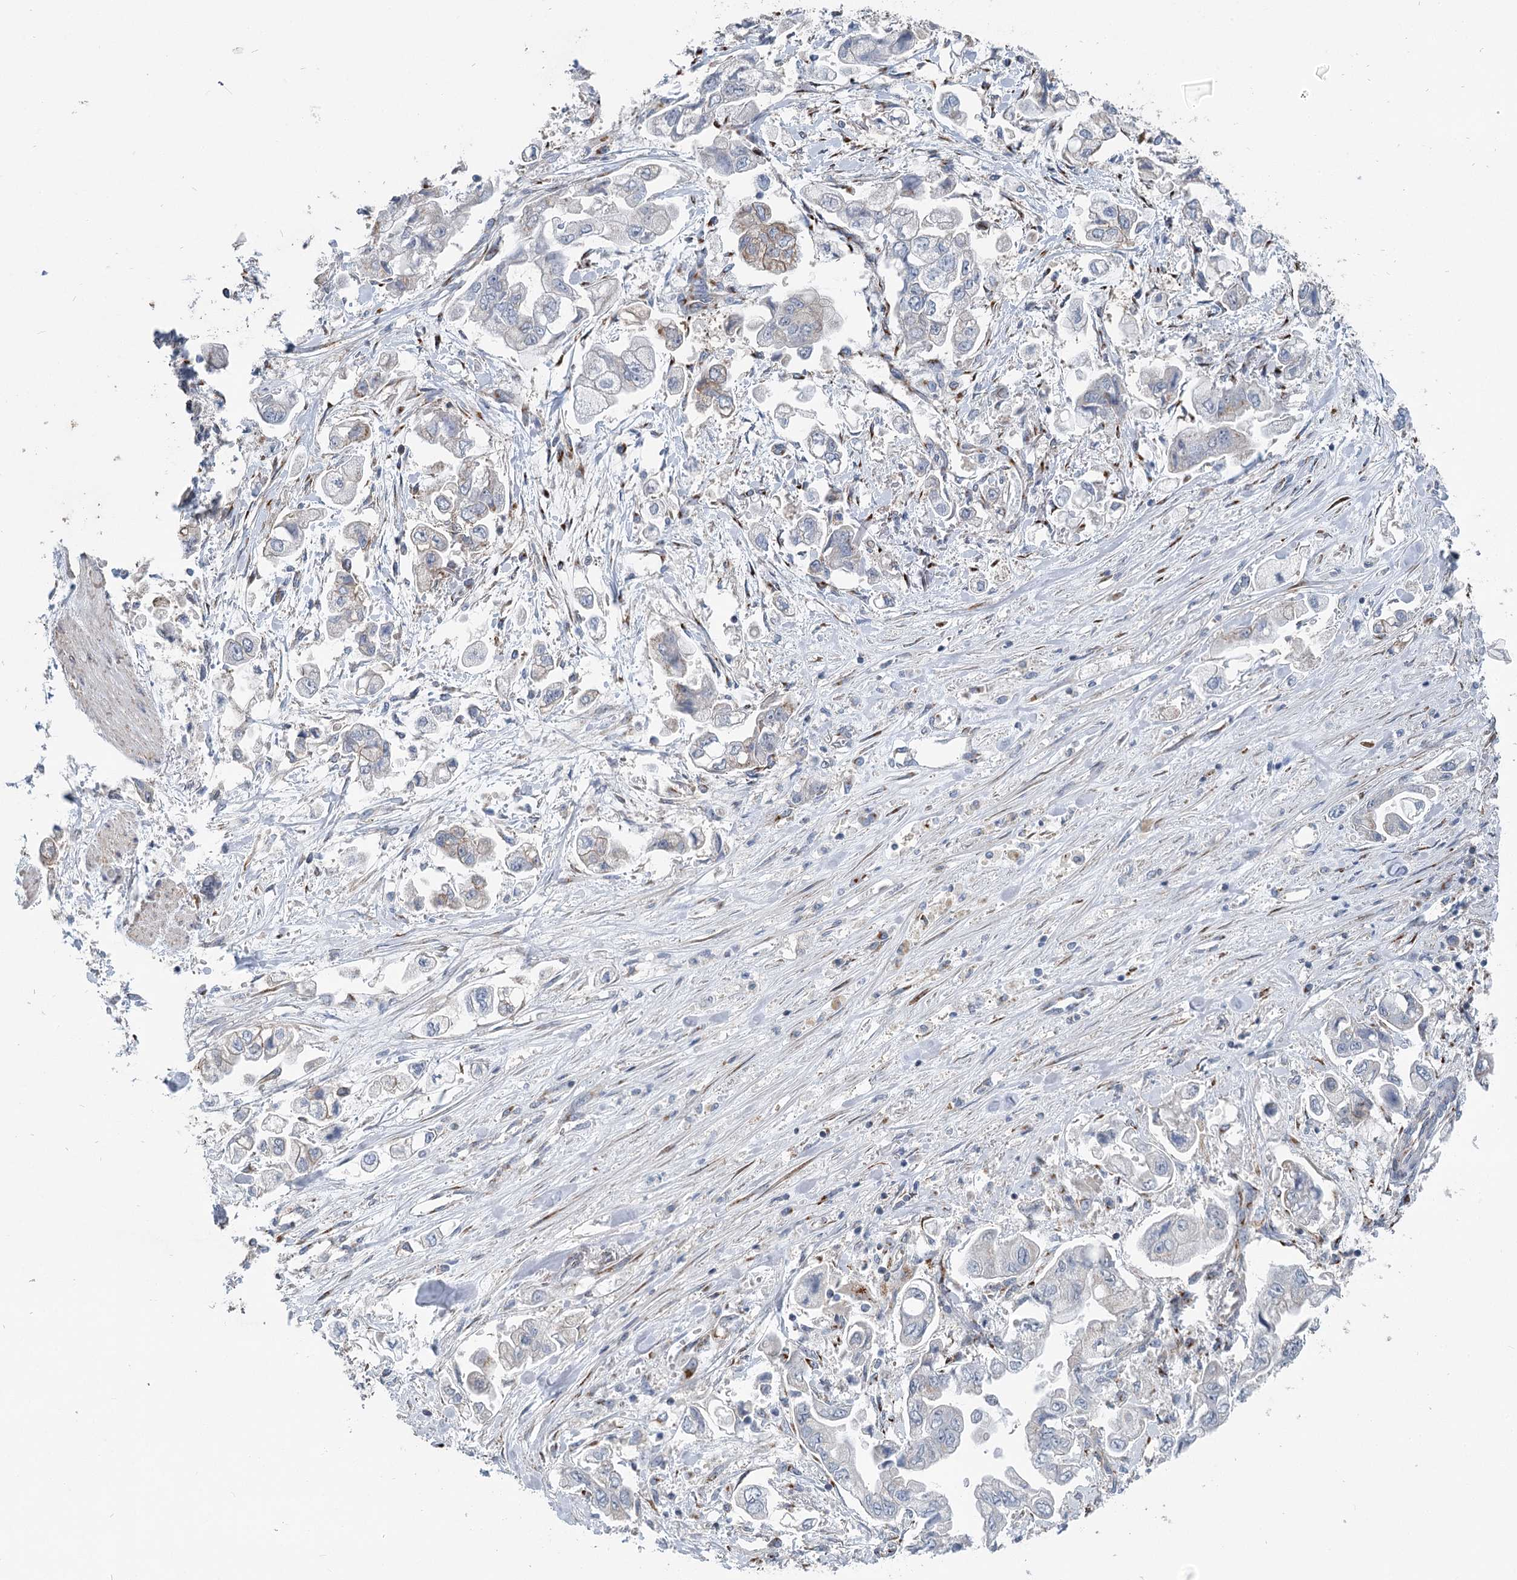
{"staining": {"intensity": "weak", "quantity": "<25%", "location": "cytoplasmic/membranous"}, "tissue": "stomach cancer", "cell_type": "Tumor cells", "image_type": "cancer", "snomed": [{"axis": "morphology", "description": "Adenocarcinoma, NOS"}, {"axis": "topography", "description": "Stomach"}], "caption": "The photomicrograph shows no significant expression in tumor cells of stomach cancer. (Stains: DAB immunohistochemistry with hematoxylin counter stain, Microscopy: brightfield microscopy at high magnification).", "gene": "ITIH5", "patient": {"sex": "male", "age": 62}}